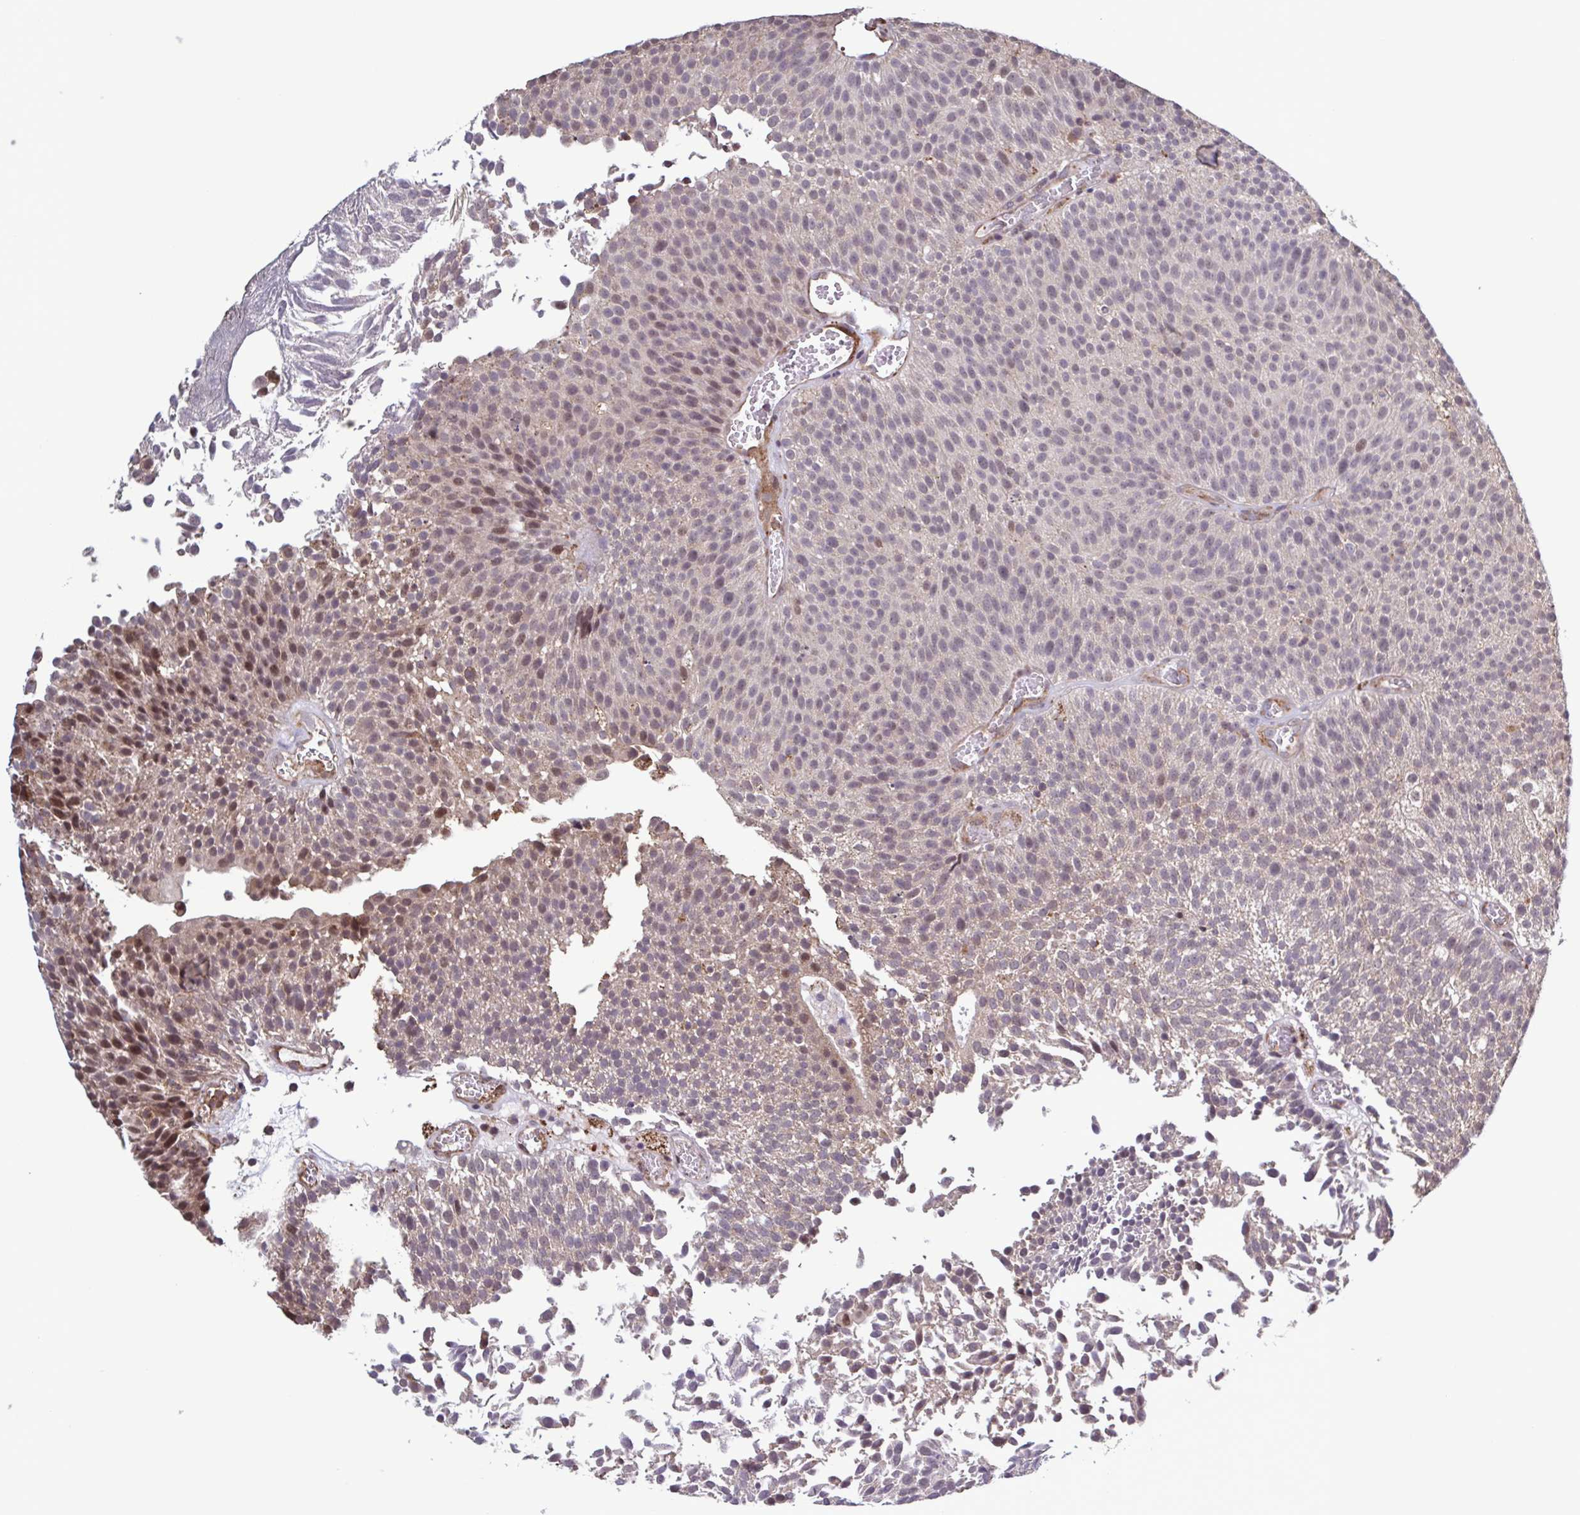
{"staining": {"intensity": "weak", "quantity": "25%-75%", "location": "nuclear"}, "tissue": "urothelial cancer", "cell_type": "Tumor cells", "image_type": "cancer", "snomed": [{"axis": "morphology", "description": "Urothelial carcinoma, Low grade"}, {"axis": "topography", "description": "Urinary bladder"}], "caption": "About 25%-75% of tumor cells in human urothelial cancer exhibit weak nuclear protein positivity as visualized by brown immunohistochemical staining.", "gene": "ZNF200", "patient": {"sex": "female", "age": 79}}